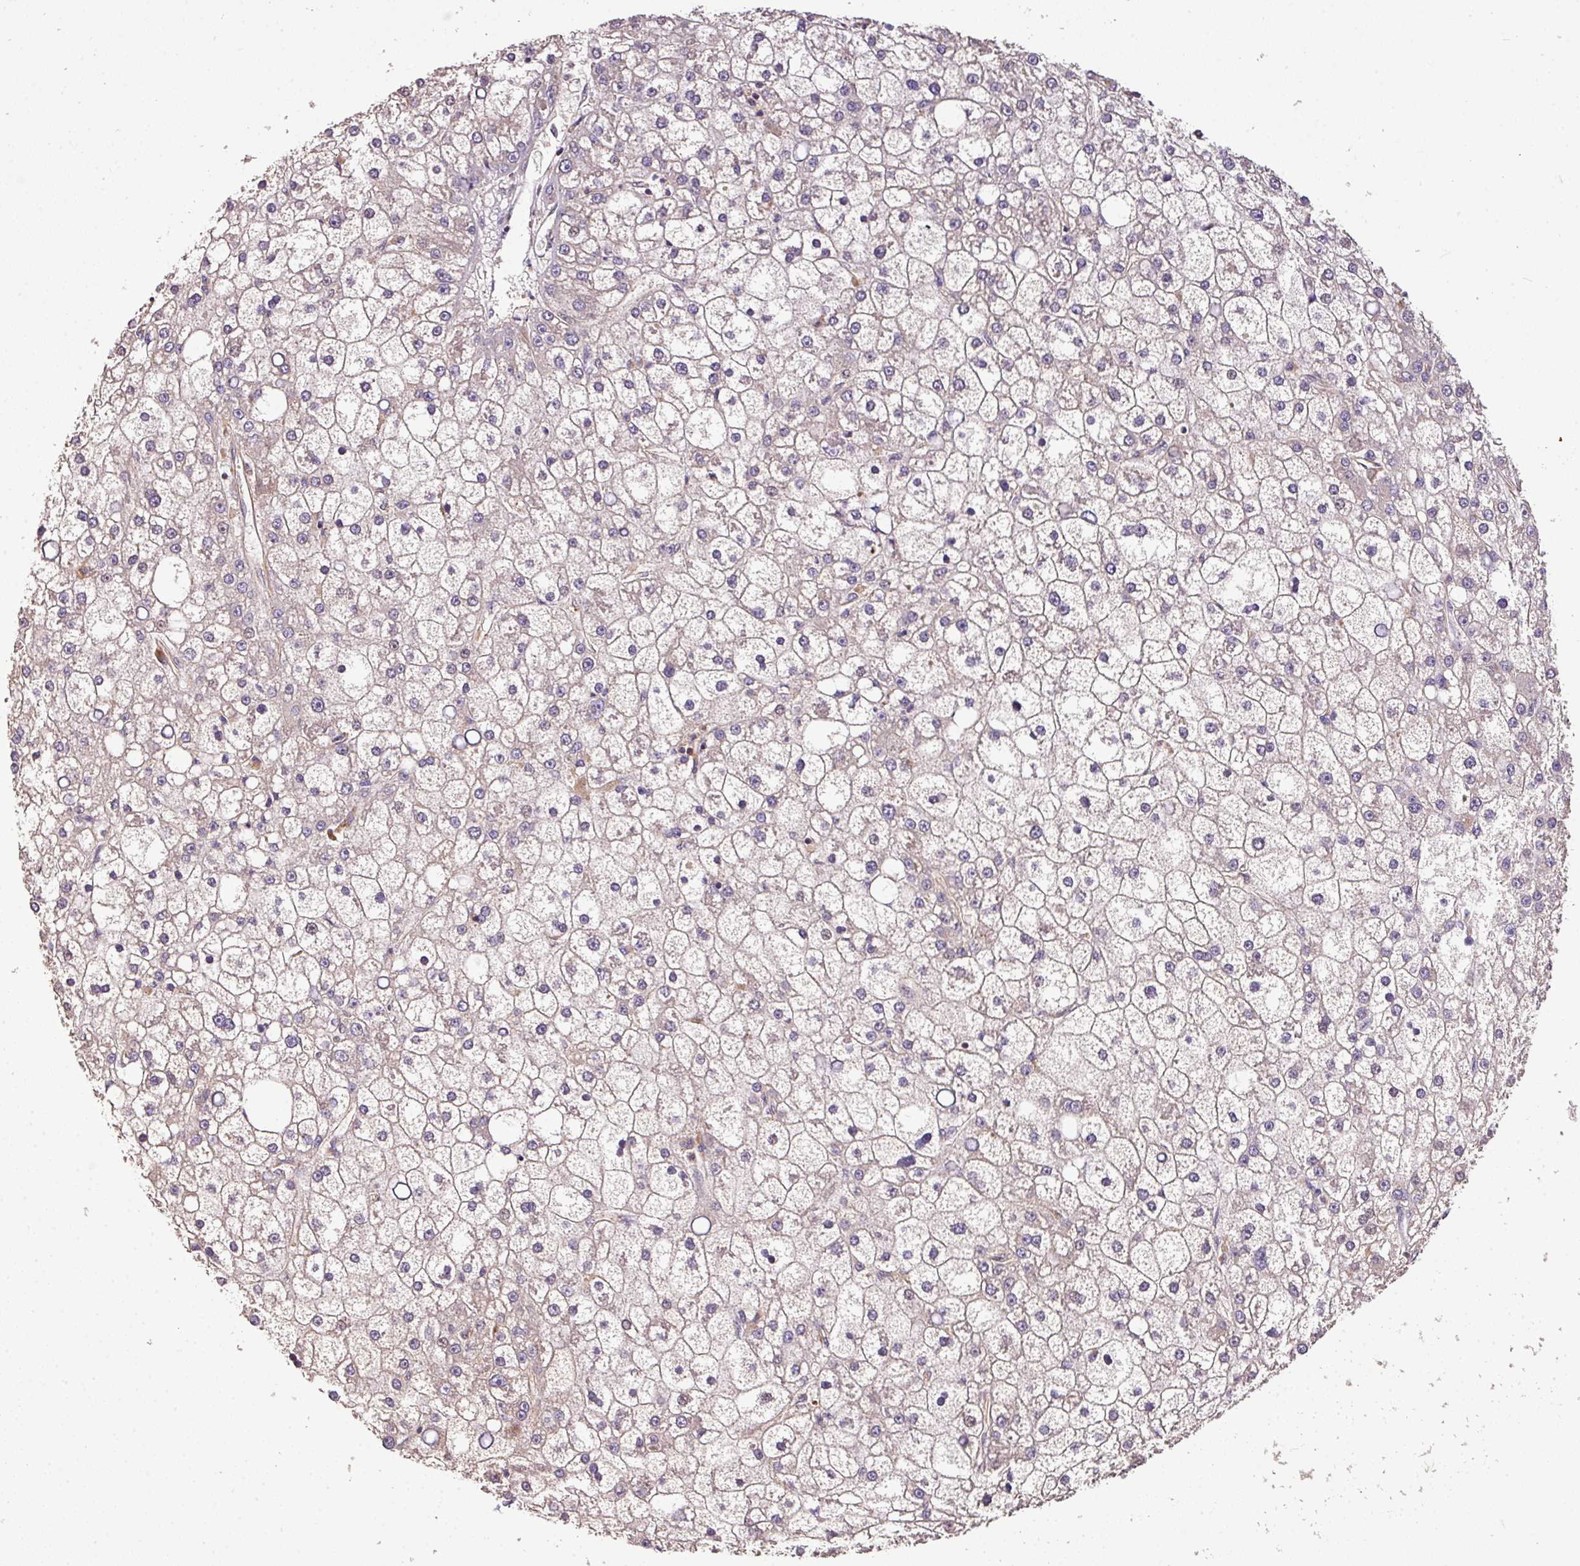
{"staining": {"intensity": "negative", "quantity": "none", "location": "none"}, "tissue": "liver cancer", "cell_type": "Tumor cells", "image_type": "cancer", "snomed": [{"axis": "morphology", "description": "Carcinoma, Hepatocellular, NOS"}, {"axis": "topography", "description": "Liver"}], "caption": "A high-resolution photomicrograph shows immunohistochemistry (IHC) staining of liver cancer (hepatocellular carcinoma), which reveals no significant staining in tumor cells.", "gene": "CASS4", "patient": {"sex": "male", "age": 67}}